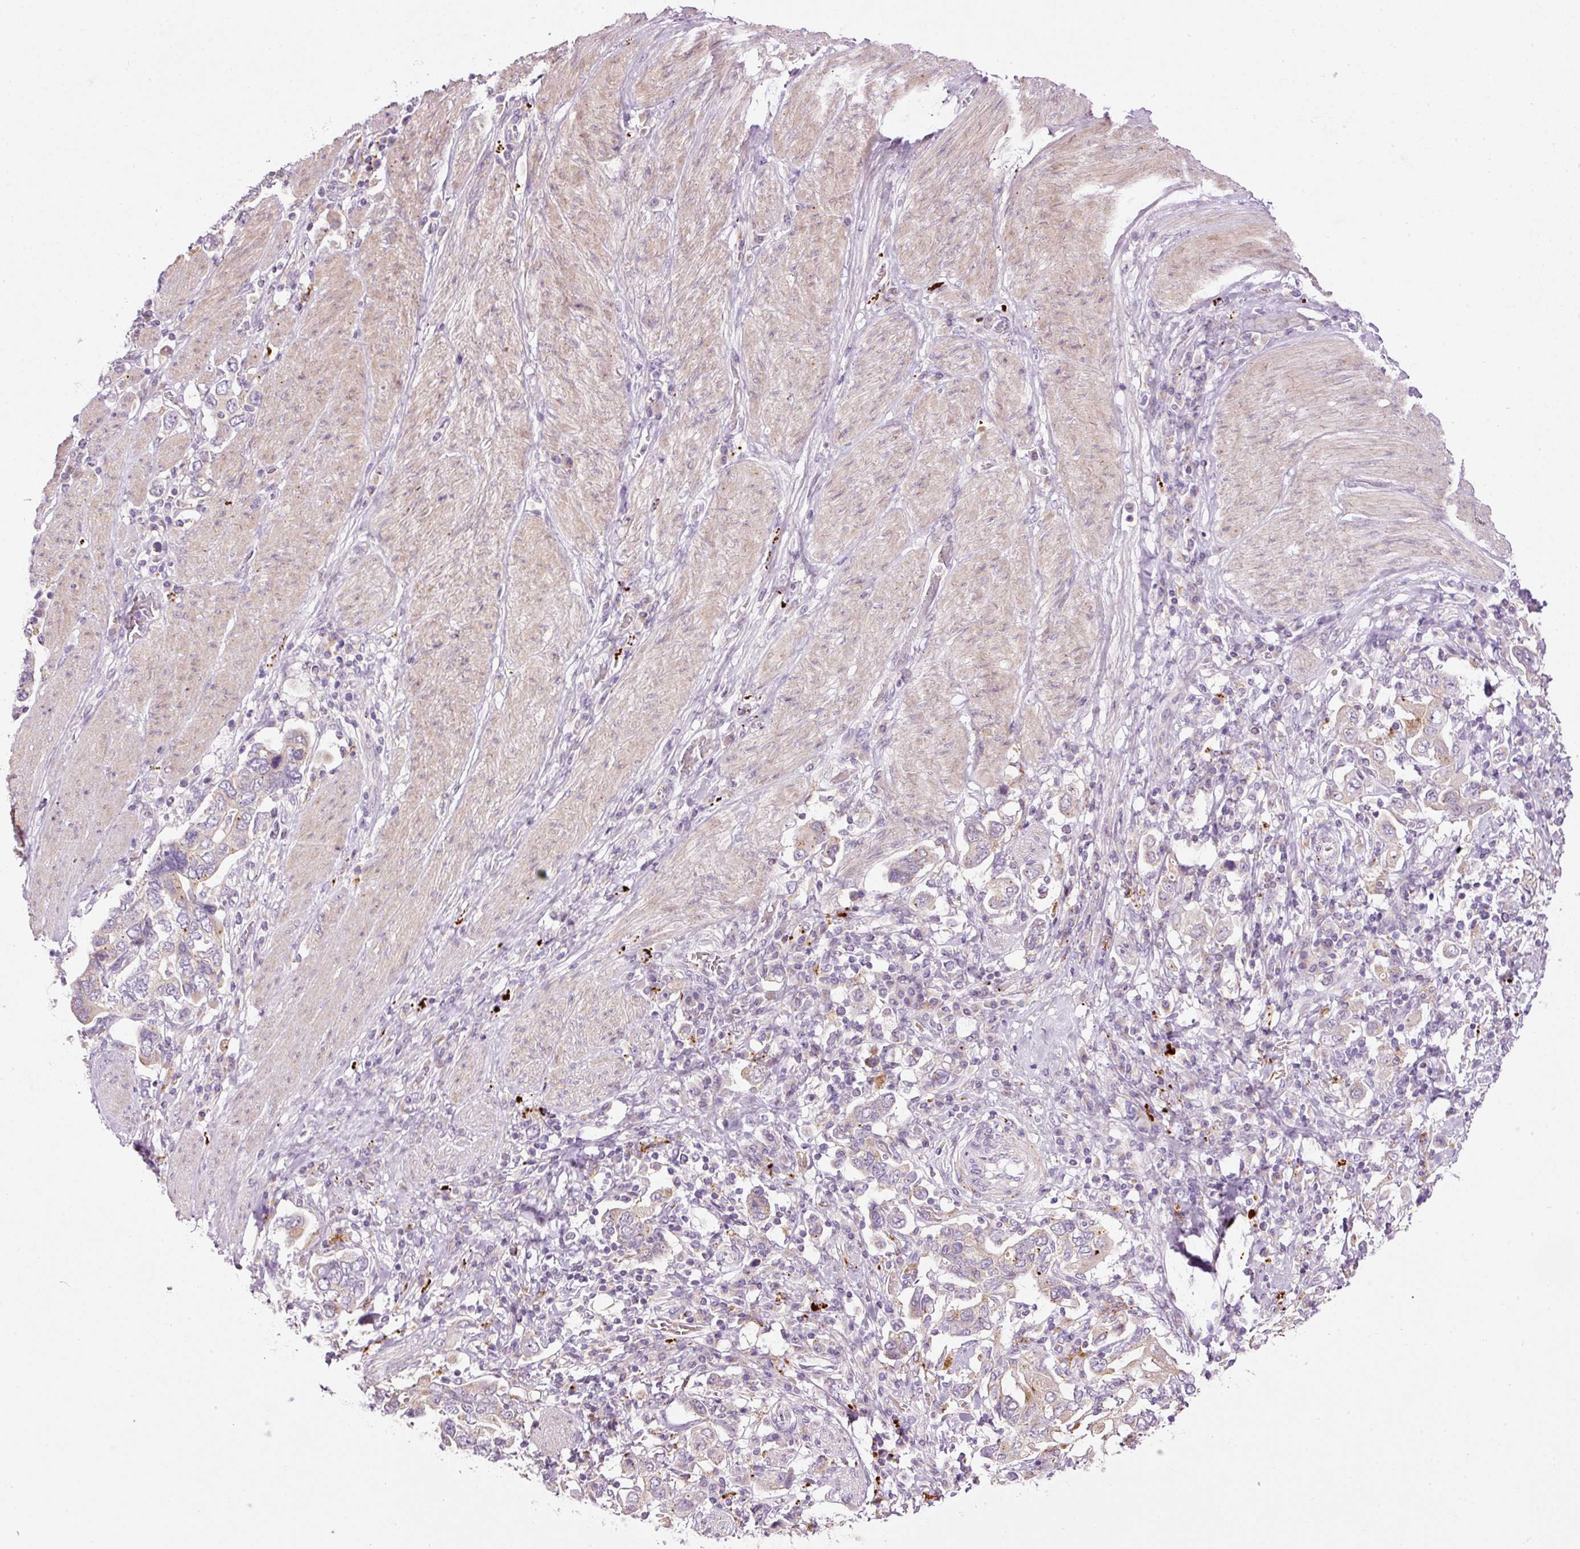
{"staining": {"intensity": "weak", "quantity": "<25%", "location": "cytoplasmic/membranous"}, "tissue": "stomach cancer", "cell_type": "Tumor cells", "image_type": "cancer", "snomed": [{"axis": "morphology", "description": "Adenocarcinoma, NOS"}, {"axis": "topography", "description": "Stomach, upper"}, {"axis": "topography", "description": "Stomach"}], "caption": "This is an IHC image of stomach cancer. There is no positivity in tumor cells.", "gene": "ZNF639", "patient": {"sex": "male", "age": 62}}